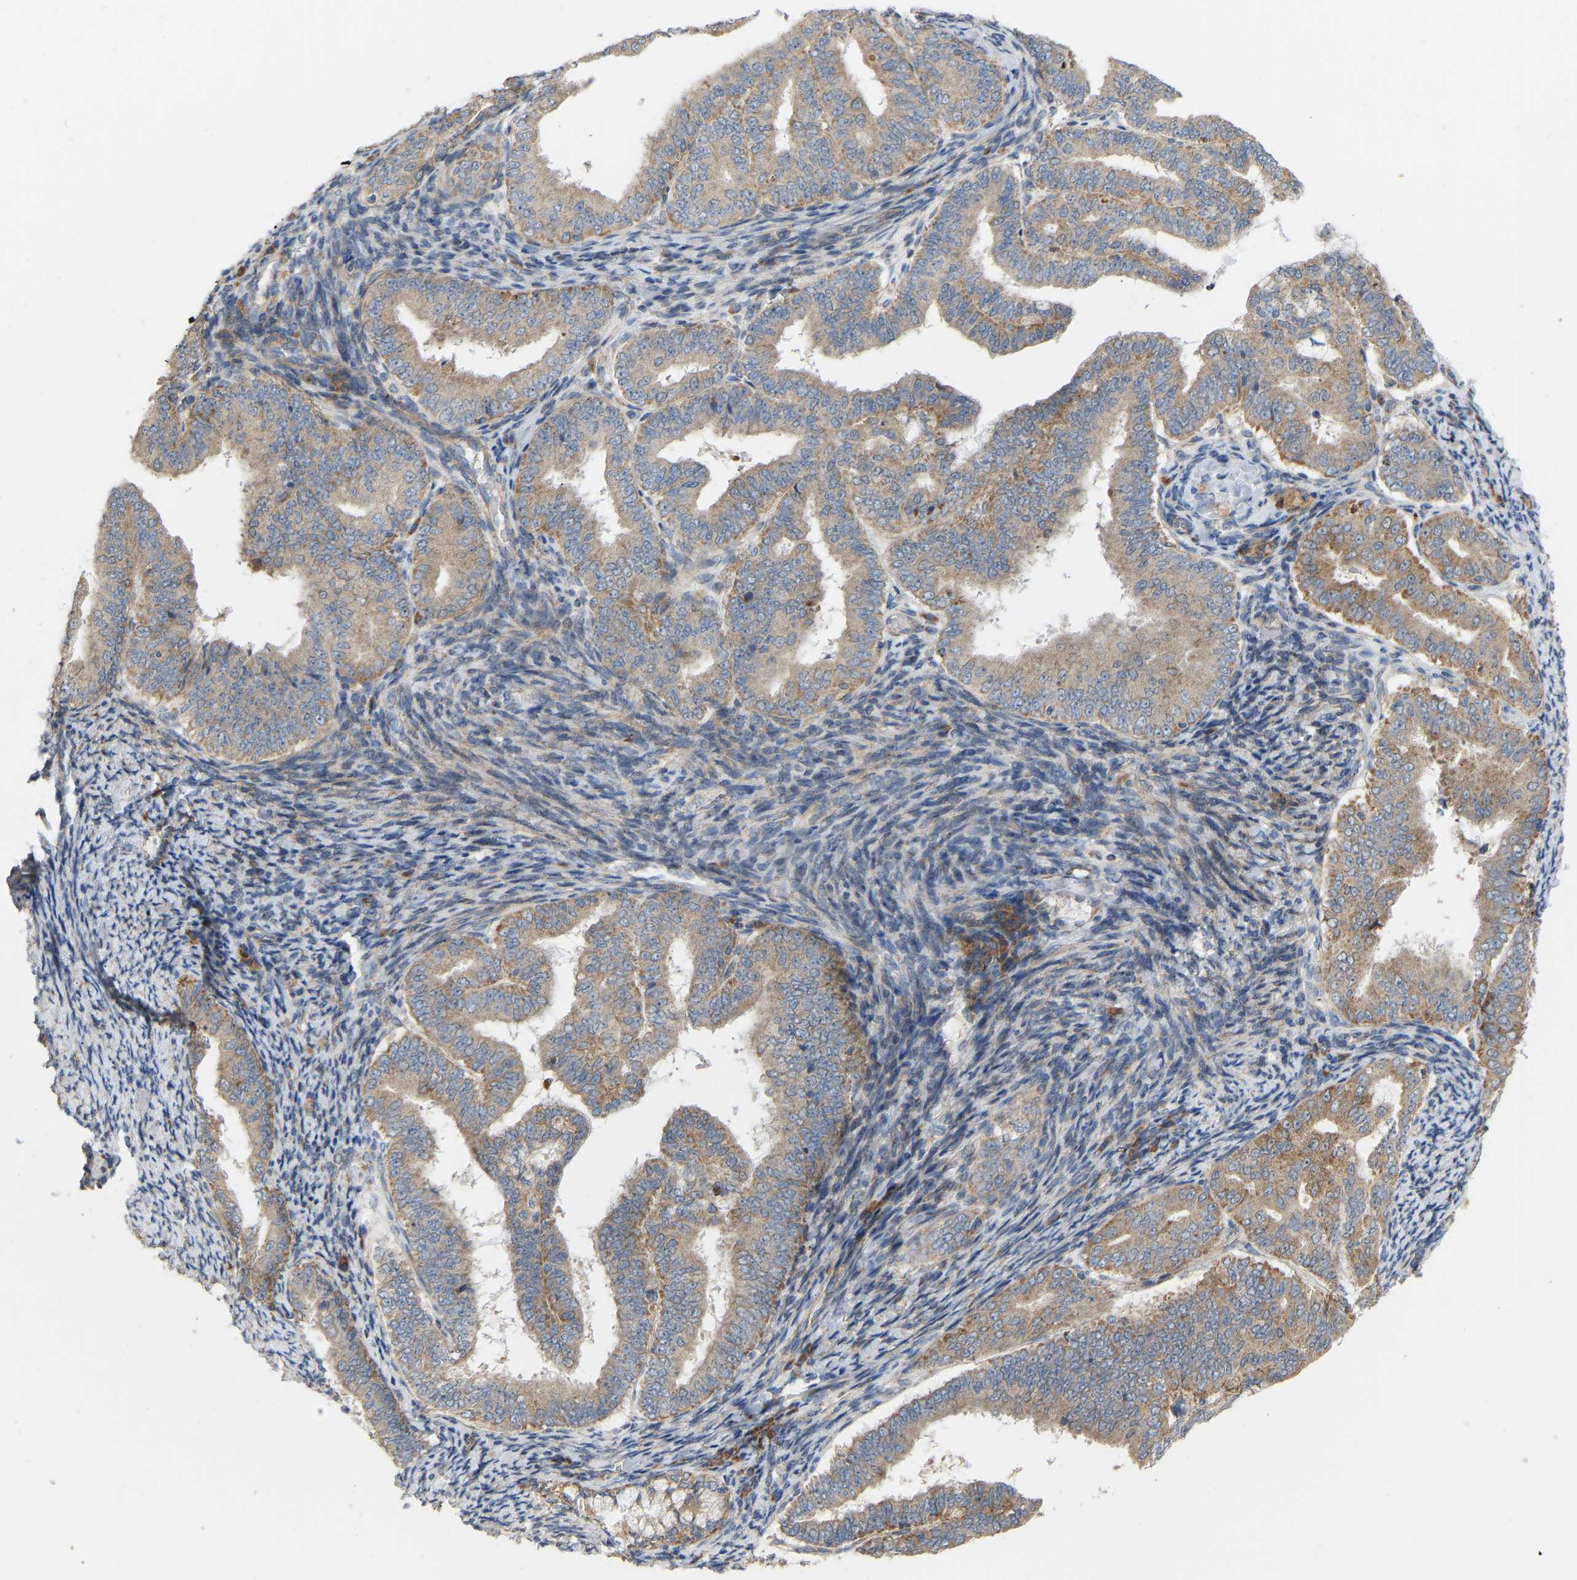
{"staining": {"intensity": "weak", "quantity": "25%-75%", "location": "cytoplasmic/membranous"}, "tissue": "endometrial cancer", "cell_type": "Tumor cells", "image_type": "cancer", "snomed": [{"axis": "morphology", "description": "Adenocarcinoma, NOS"}, {"axis": "topography", "description": "Endometrium"}], "caption": "IHC photomicrograph of endometrial cancer stained for a protein (brown), which shows low levels of weak cytoplasmic/membranous staining in about 25%-75% of tumor cells.", "gene": "HACD2", "patient": {"sex": "female", "age": 63}}